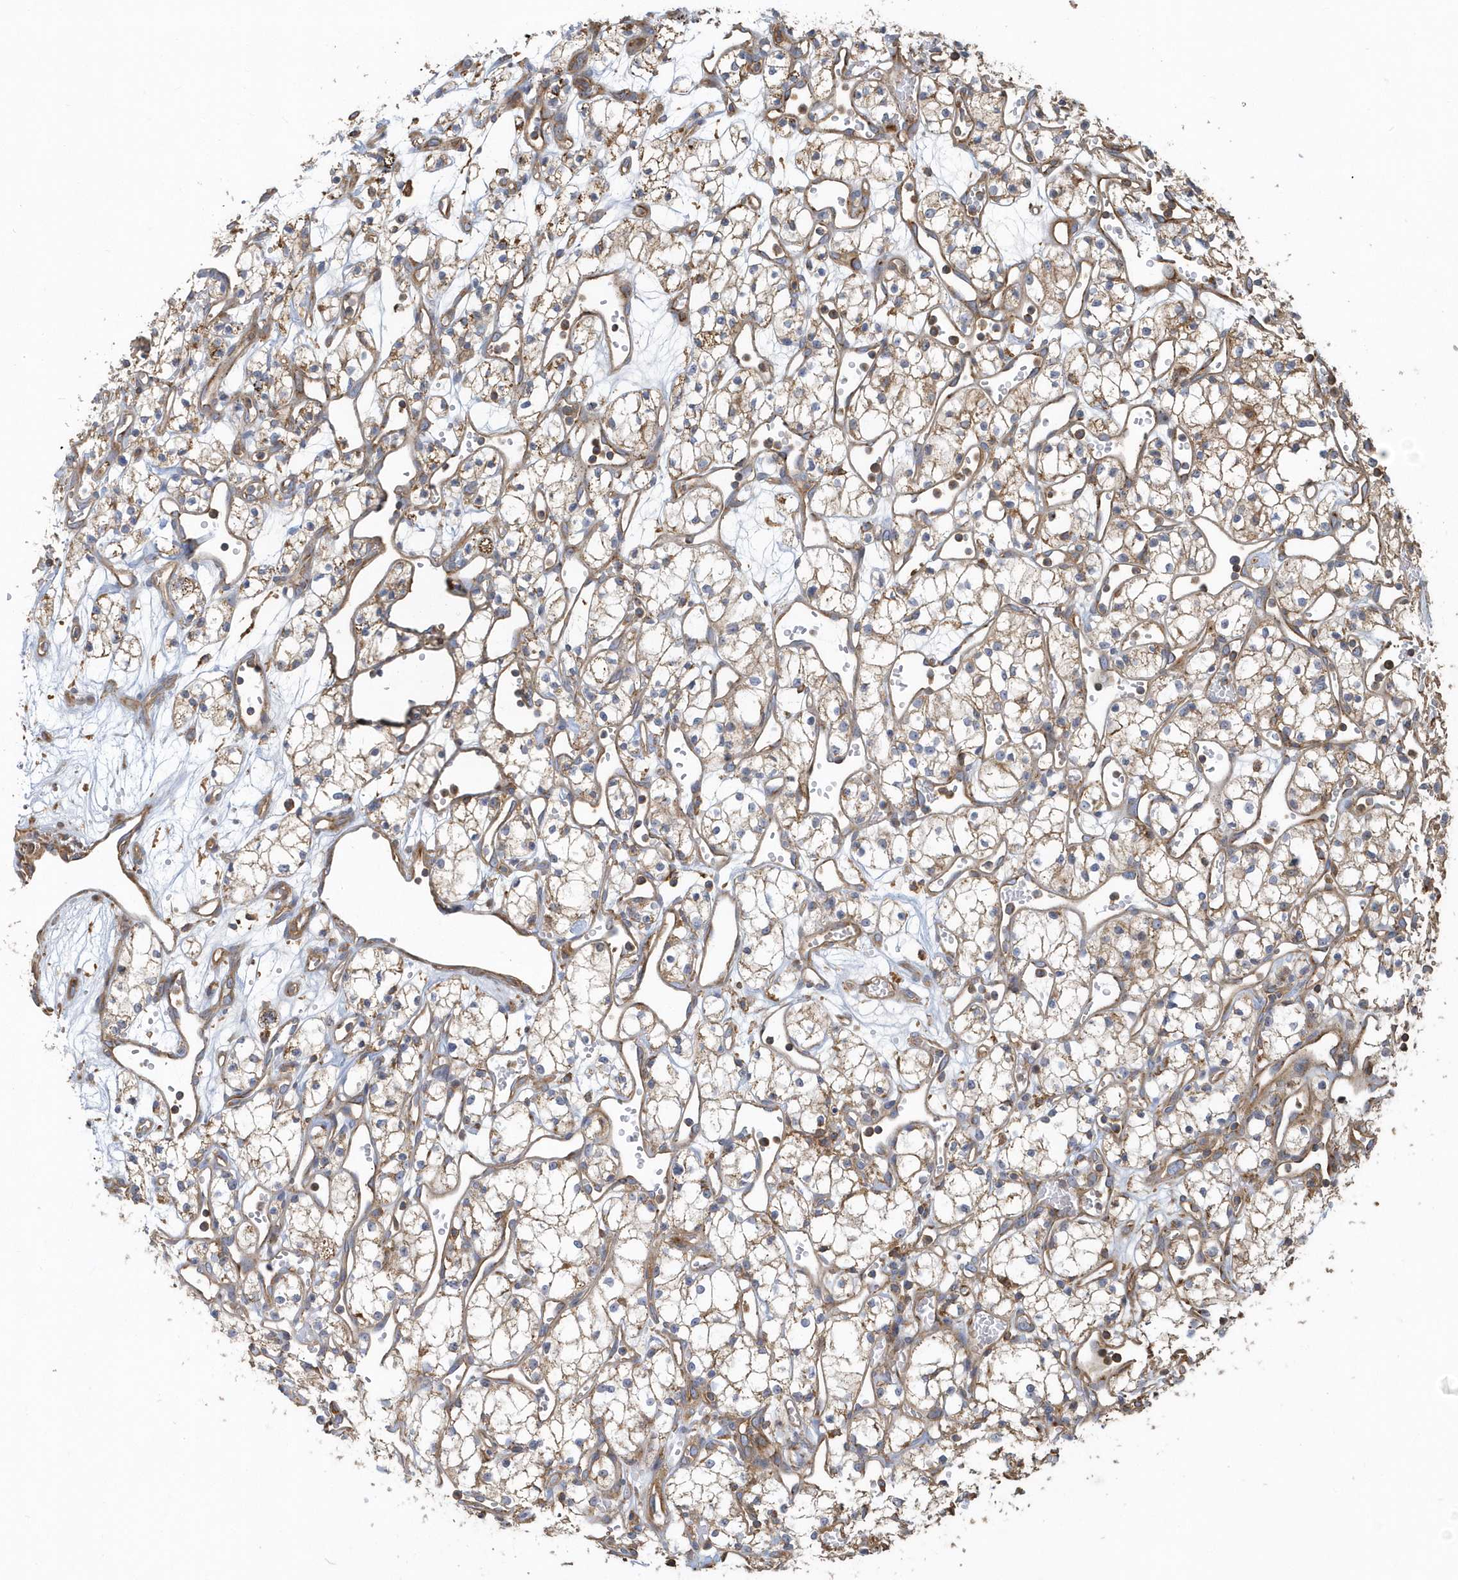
{"staining": {"intensity": "weak", "quantity": ">75%", "location": "cytoplasmic/membranous"}, "tissue": "renal cancer", "cell_type": "Tumor cells", "image_type": "cancer", "snomed": [{"axis": "morphology", "description": "Adenocarcinoma, NOS"}, {"axis": "topography", "description": "Kidney"}], "caption": "Immunohistochemical staining of renal adenocarcinoma demonstrates low levels of weak cytoplasmic/membranous positivity in approximately >75% of tumor cells.", "gene": "TRAIP", "patient": {"sex": "male", "age": 59}}